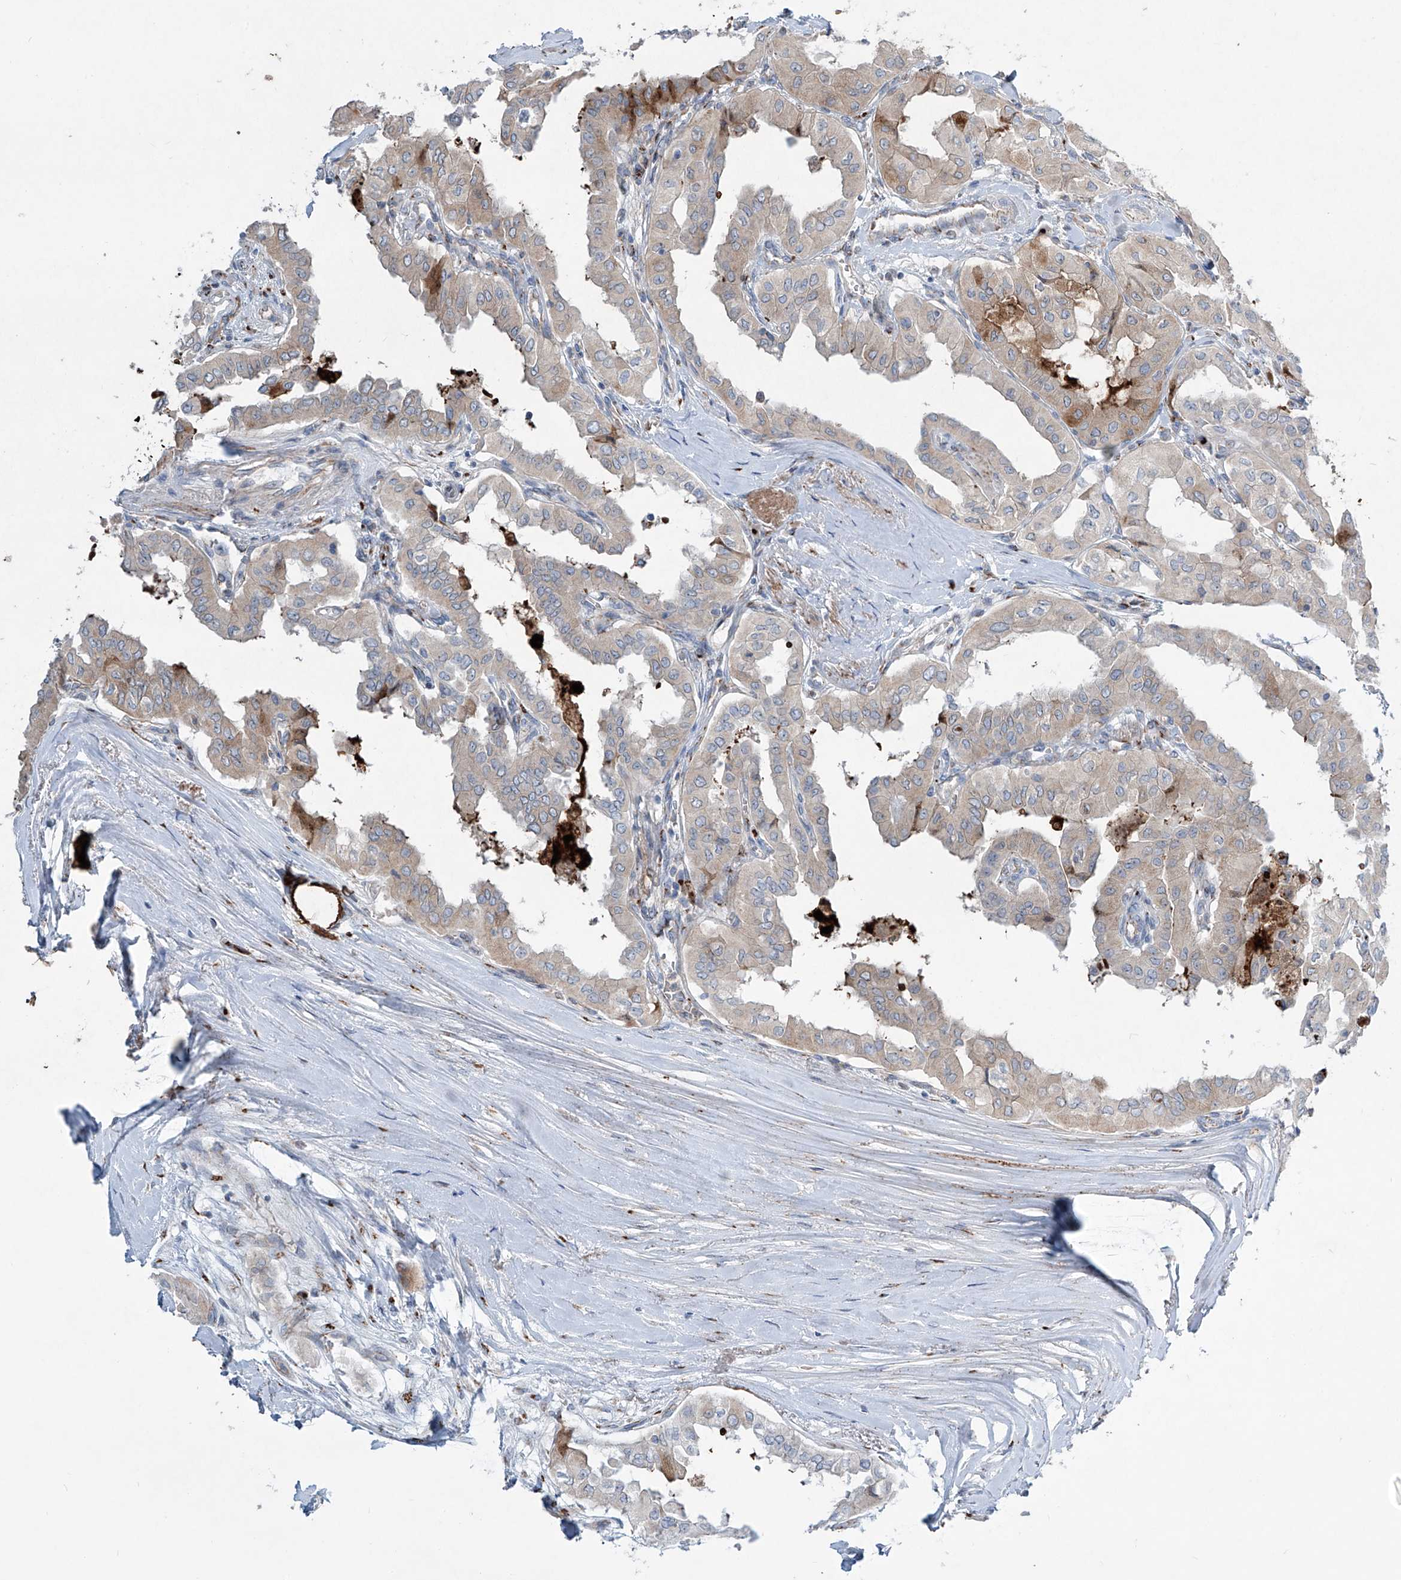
{"staining": {"intensity": "moderate", "quantity": "<25%", "location": "cytoplasmic/membranous"}, "tissue": "thyroid cancer", "cell_type": "Tumor cells", "image_type": "cancer", "snomed": [{"axis": "morphology", "description": "Papillary adenocarcinoma, NOS"}, {"axis": "topography", "description": "Thyroid gland"}], "caption": "Thyroid cancer stained with immunohistochemistry displays moderate cytoplasmic/membranous positivity in about <25% of tumor cells.", "gene": "CDH5", "patient": {"sex": "female", "age": 59}}